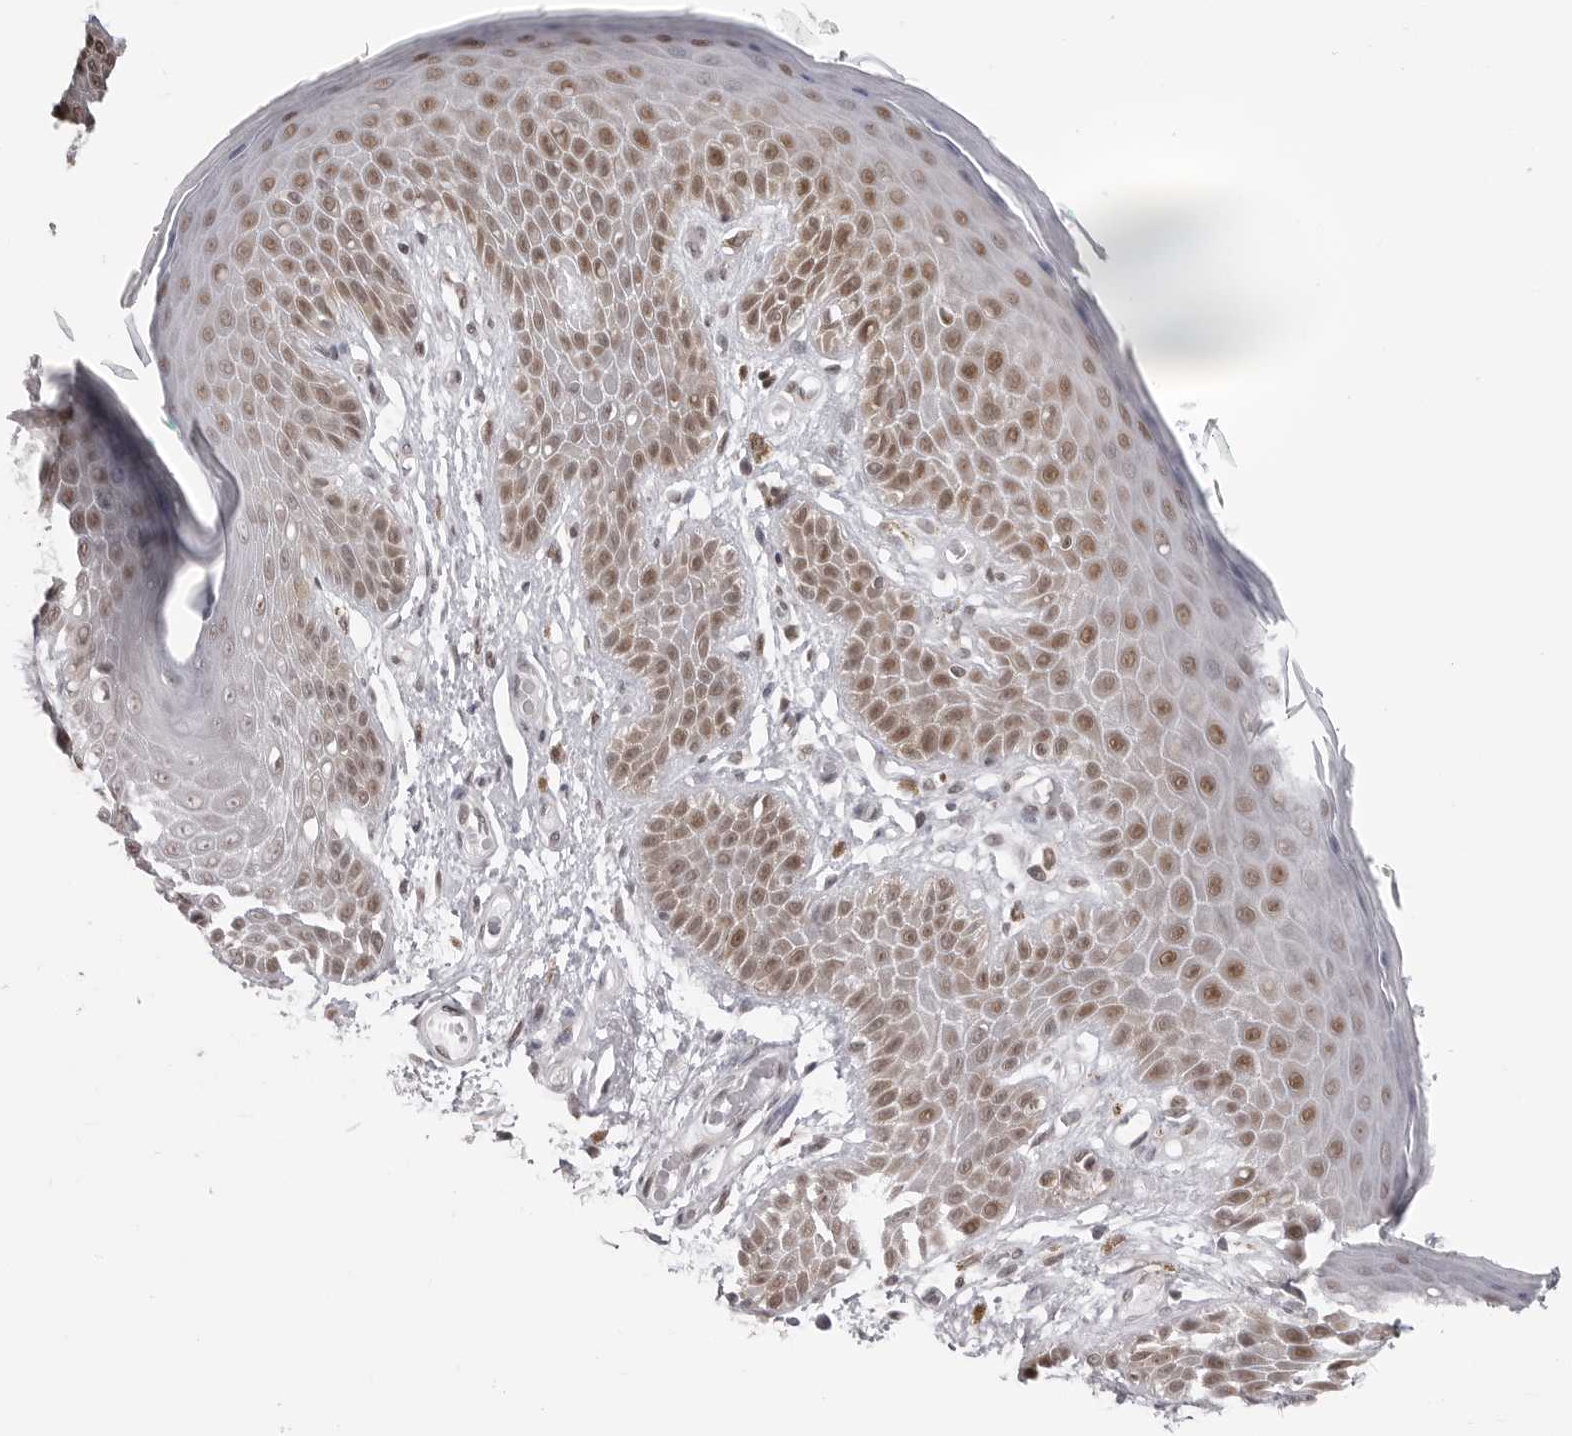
{"staining": {"intensity": "moderate", "quantity": ">75%", "location": "cytoplasmic/membranous,nuclear"}, "tissue": "skin", "cell_type": "Epidermal cells", "image_type": "normal", "snomed": [{"axis": "morphology", "description": "Normal tissue, NOS"}, {"axis": "topography", "description": "Anal"}], "caption": "The micrograph displays immunohistochemical staining of benign skin. There is moderate cytoplasmic/membranous,nuclear positivity is seen in approximately >75% of epidermal cells.", "gene": "PHF3", "patient": {"sex": "male", "age": 74}}